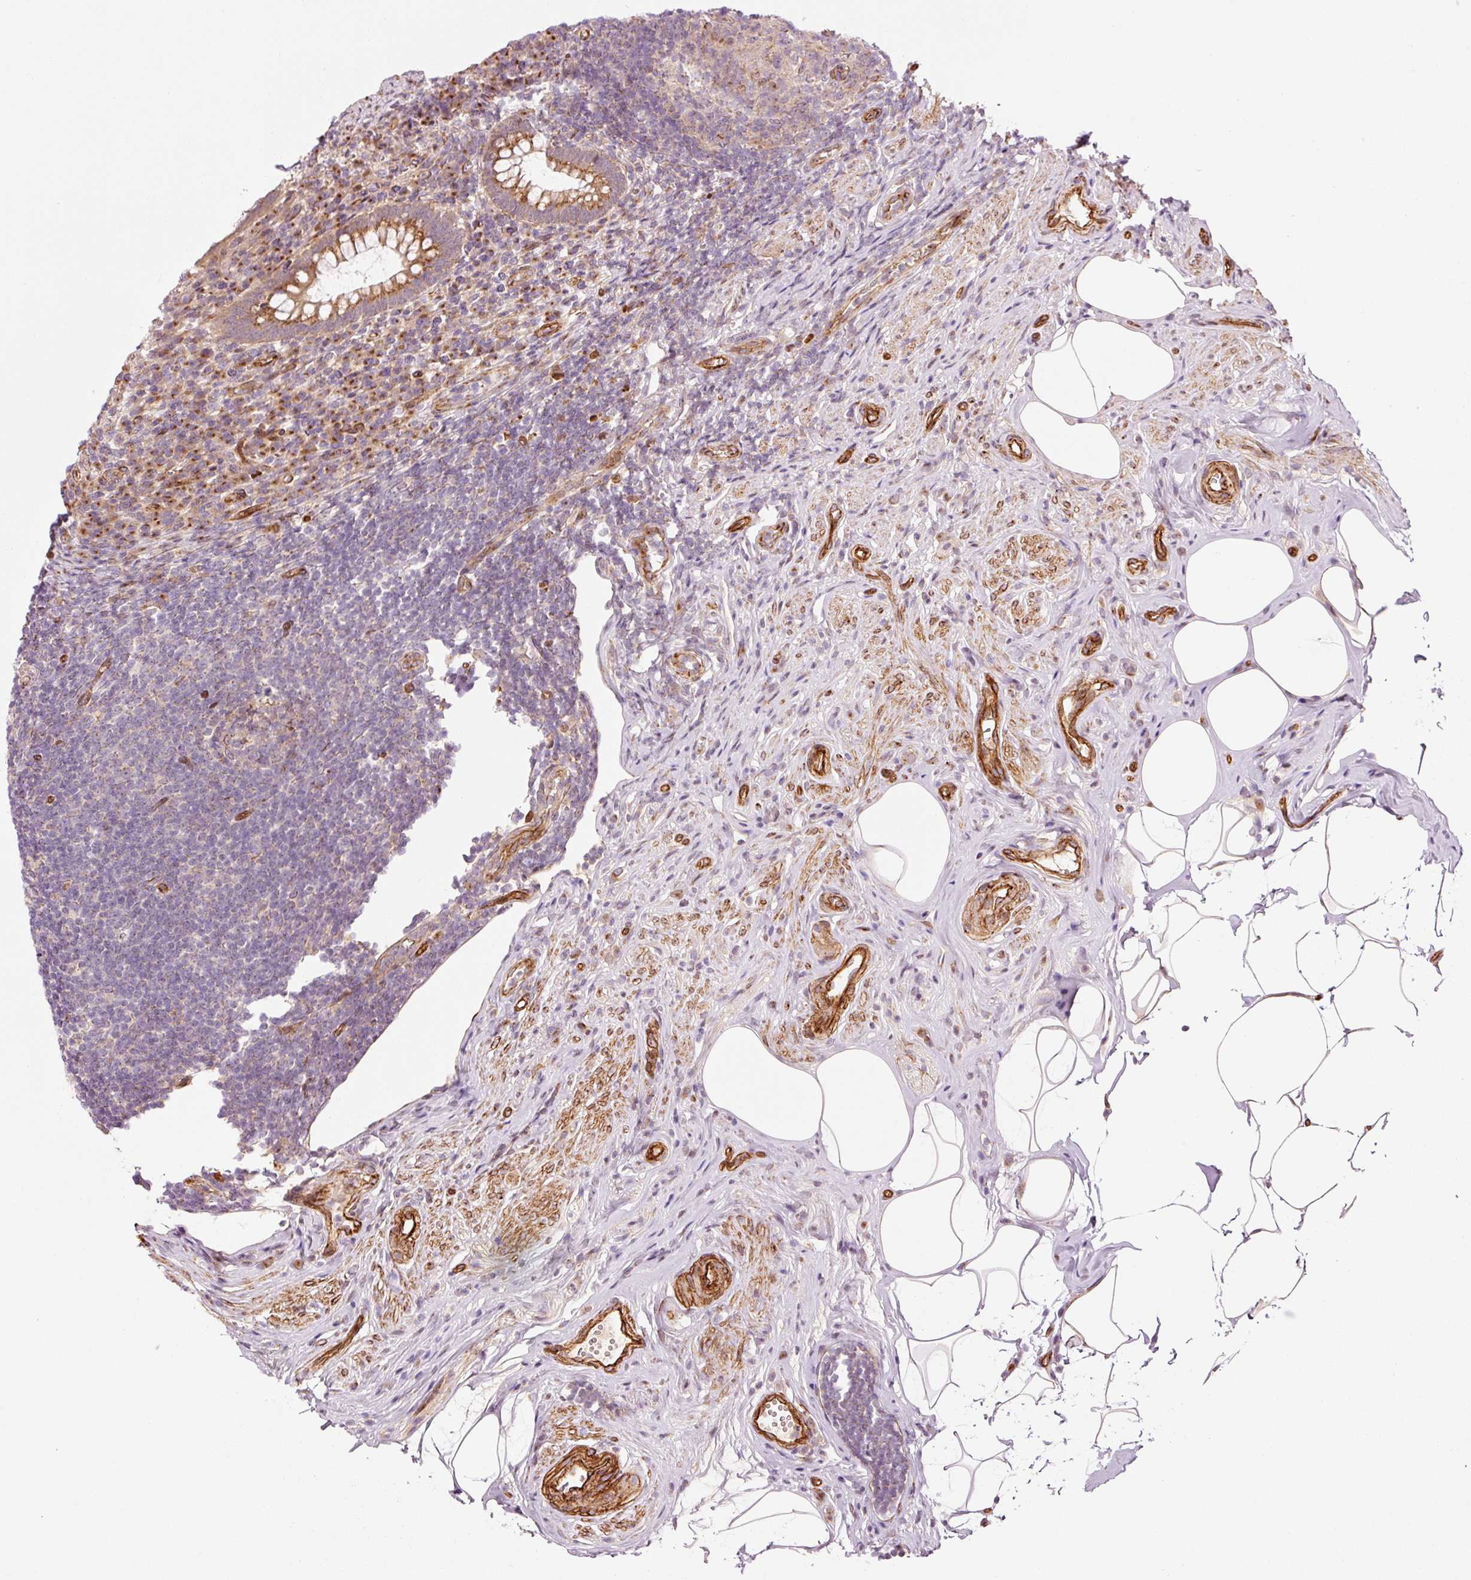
{"staining": {"intensity": "strong", "quantity": ">75%", "location": "cytoplasmic/membranous"}, "tissue": "appendix", "cell_type": "Glandular cells", "image_type": "normal", "snomed": [{"axis": "morphology", "description": "Normal tissue, NOS"}, {"axis": "topography", "description": "Appendix"}], "caption": "About >75% of glandular cells in benign appendix exhibit strong cytoplasmic/membranous protein positivity as visualized by brown immunohistochemical staining.", "gene": "LIMK2", "patient": {"sex": "female", "age": 56}}